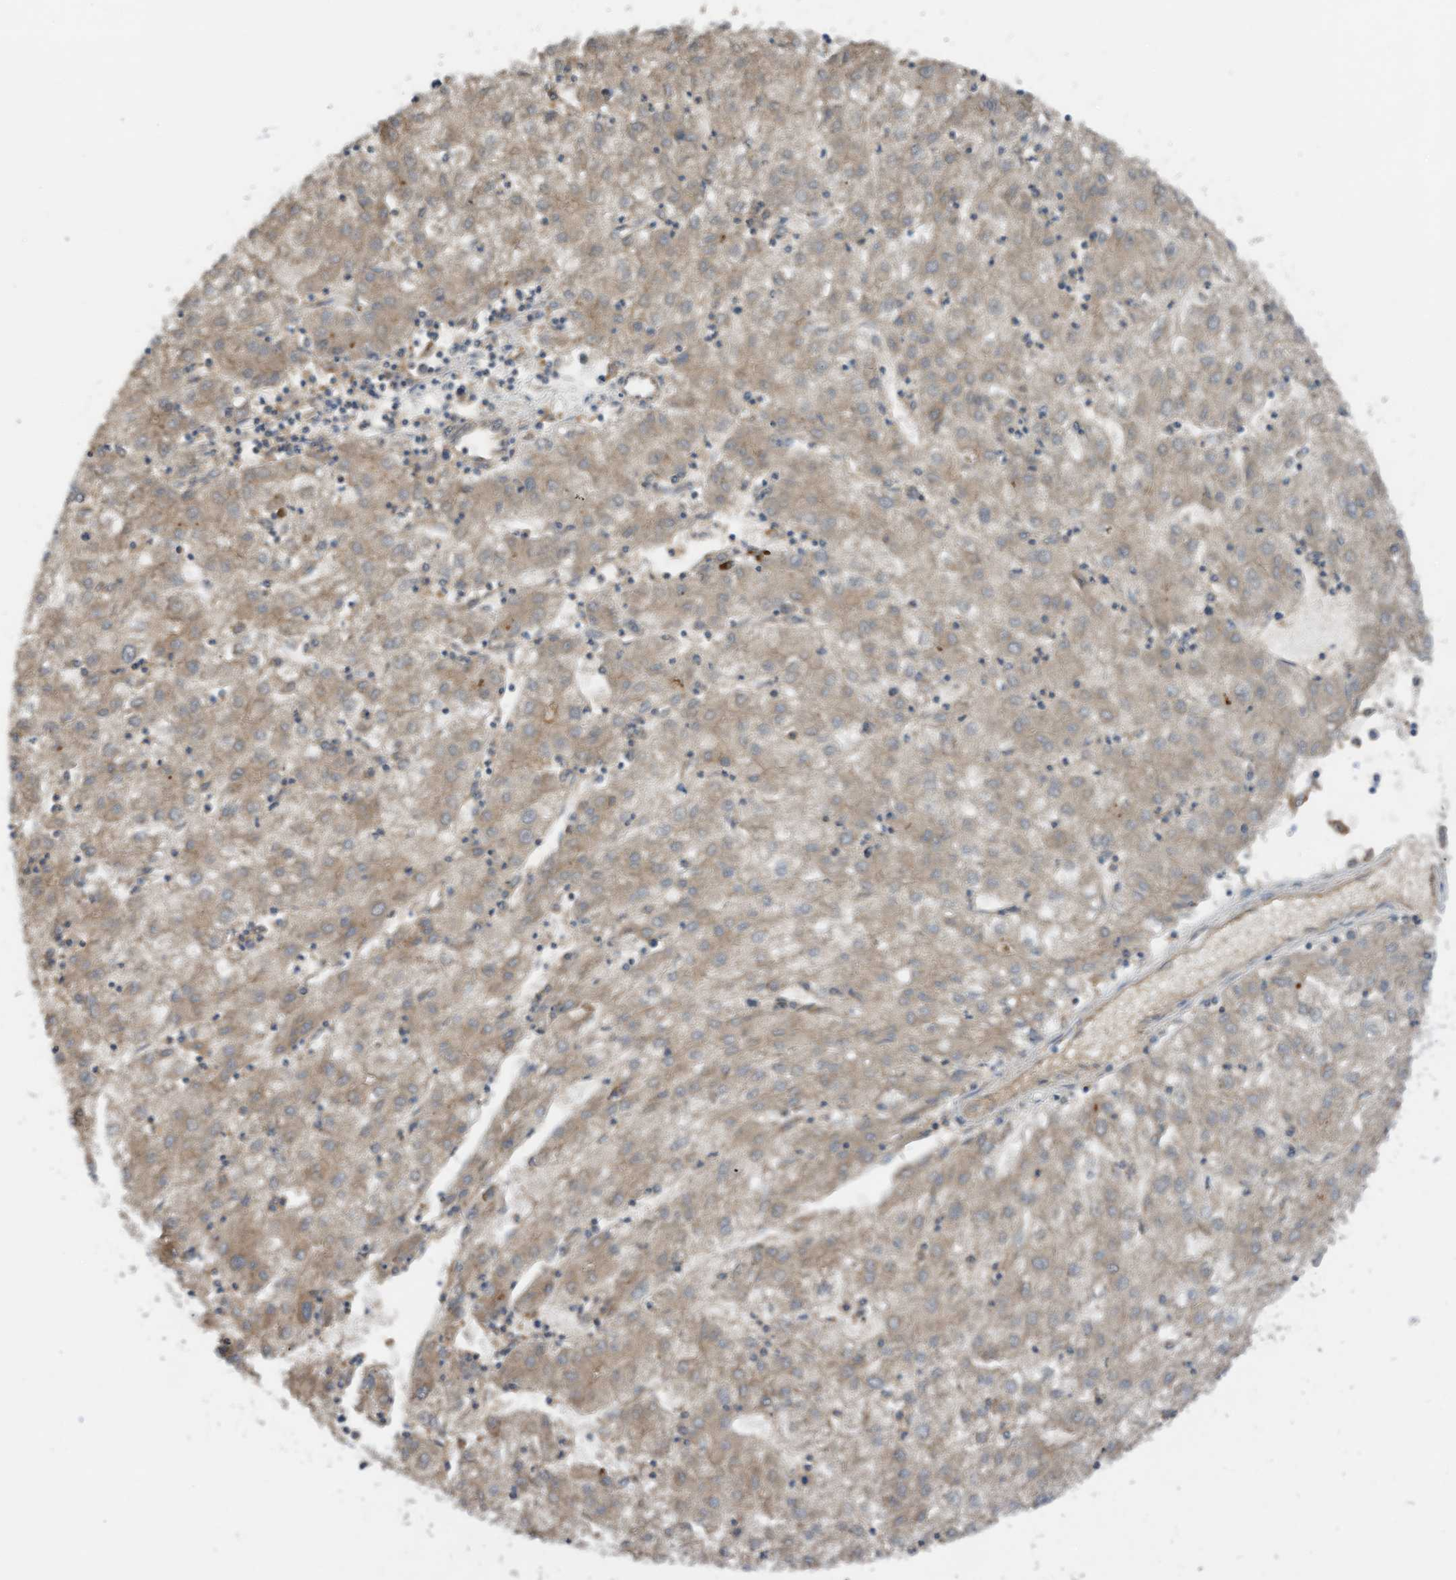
{"staining": {"intensity": "weak", "quantity": "25%-75%", "location": "cytoplasmic/membranous"}, "tissue": "liver cancer", "cell_type": "Tumor cells", "image_type": "cancer", "snomed": [{"axis": "morphology", "description": "Carcinoma, Hepatocellular, NOS"}, {"axis": "topography", "description": "Liver"}], "caption": "Protein analysis of liver cancer tissue exhibits weak cytoplasmic/membranous positivity in about 25%-75% of tumor cells.", "gene": "SLC5A11", "patient": {"sex": "male", "age": 72}}